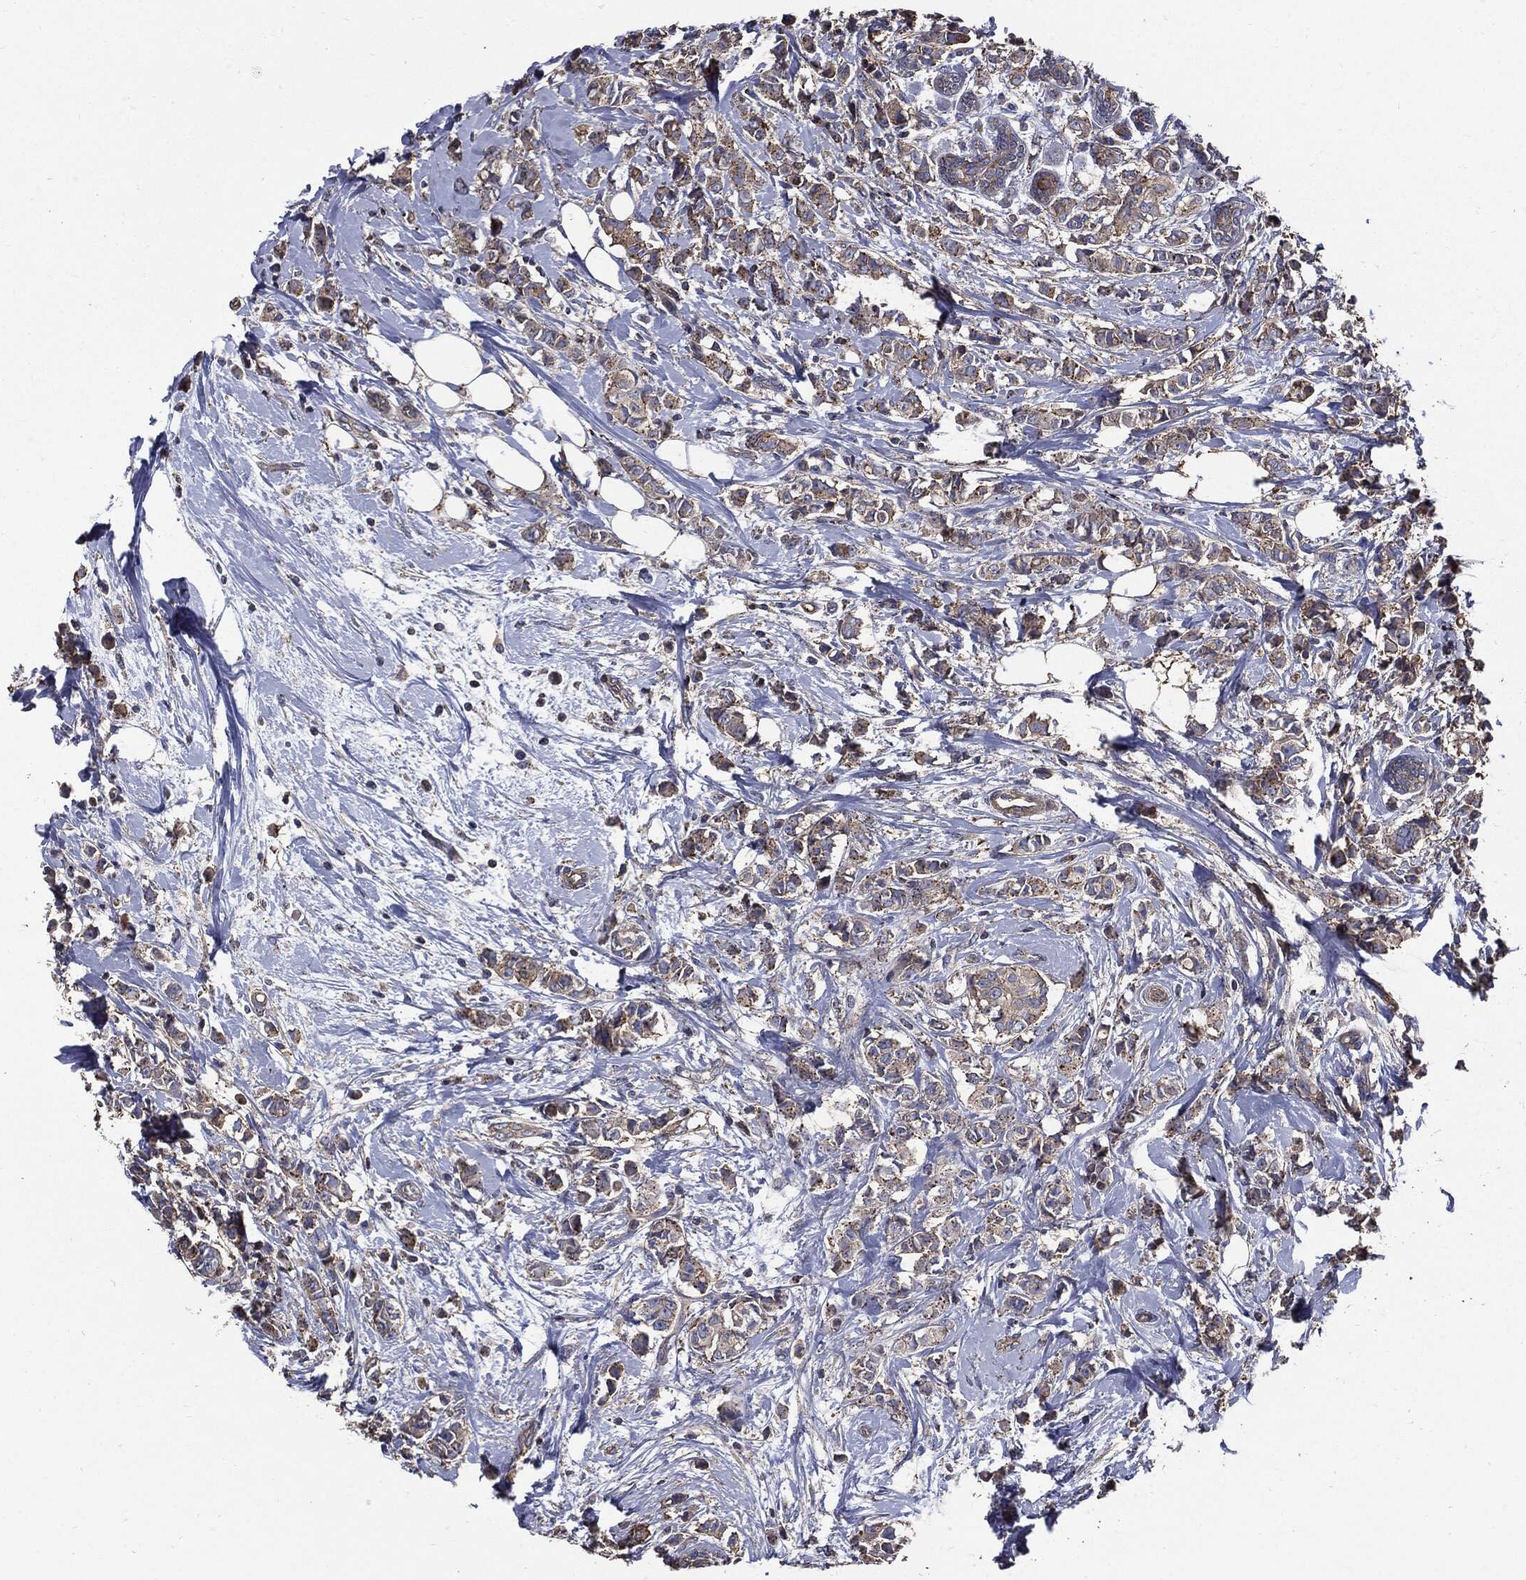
{"staining": {"intensity": "weak", "quantity": "25%-75%", "location": "cytoplasmic/membranous"}, "tissue": "breast cancer", "cell_type": "Tumor cells", "image_type": "cancer", "snomed": [{"axis": "morphology", "description": "Normal tissue, NOS"}, {"axis": "morphology", "description": "Duct carcinoma"}, {"axis": "topography", "description": "Breast"}], "caption": "This image demonstrates immunohistochemistry (IHC) staining of breast cancer, with low weak cytoplasmic/membranous positivity in about 25%-75% of tumor cells.", "gene": "PDCD6IP", "patient": {"sex": "female", "age": 44}}